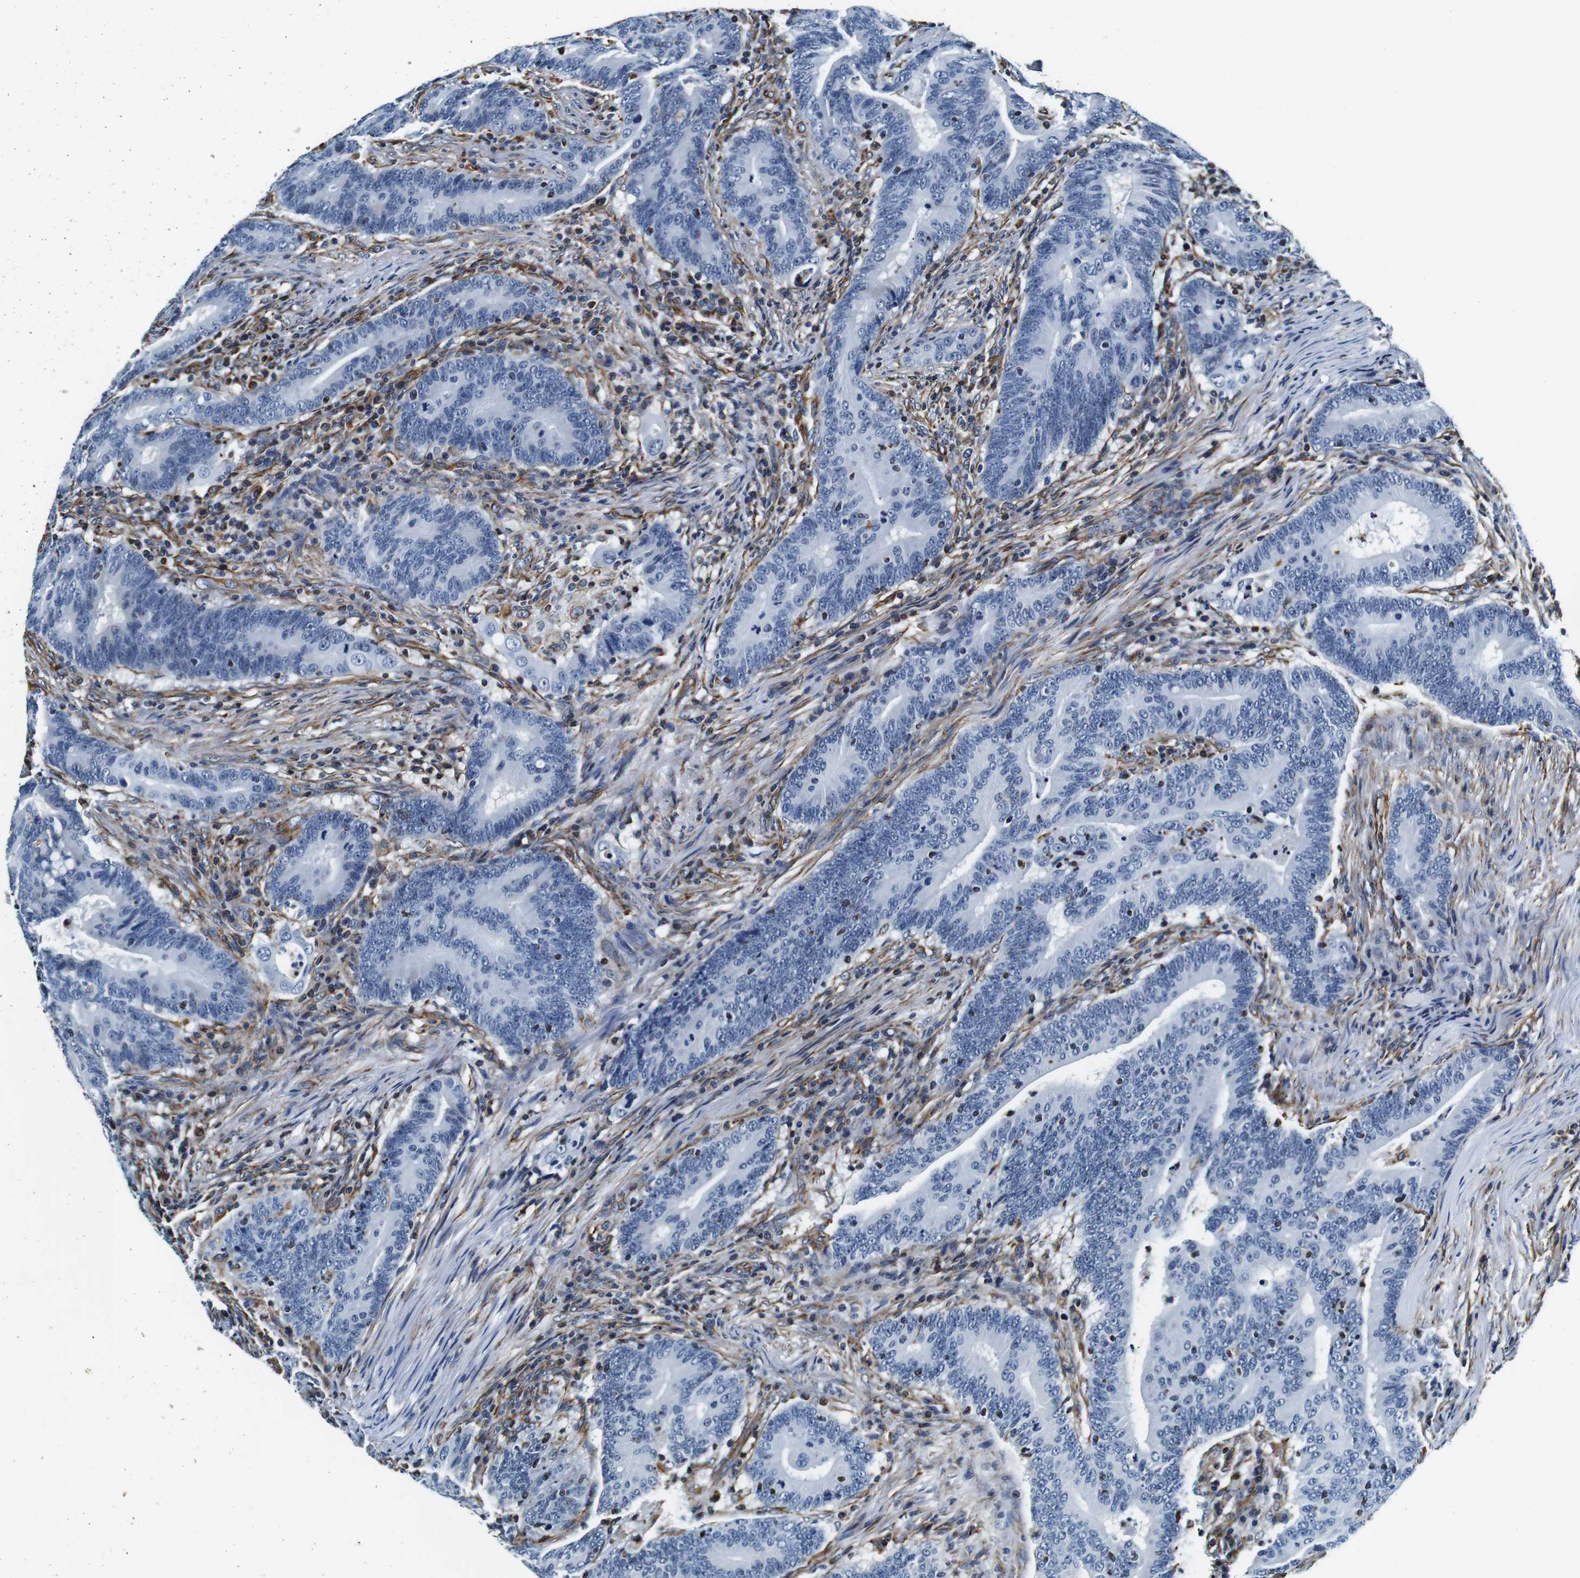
{"staining": {"intensity": "negative", "quantity": "none", "location": "none"}, "tissue": "colorectal cancer", "cell_type": "Tumor cells", "image_type": "cancer", "snomed": [{"axis": "morphology", "description": "Normal tissue, NOS"}, {"axis": "morphology", "description": "Adenocarcinoma, NOS"}, {"axis": "topography", "description": "Colon"}], "caption": "A high-resolution image shows immunohistochemistry (IHC) staining of adenocarcinoma (colorectal), which demonstrates no significant staining in tumor cells.", "gene": "GJE1", "patient": {"sex": "female", "age": 66}}